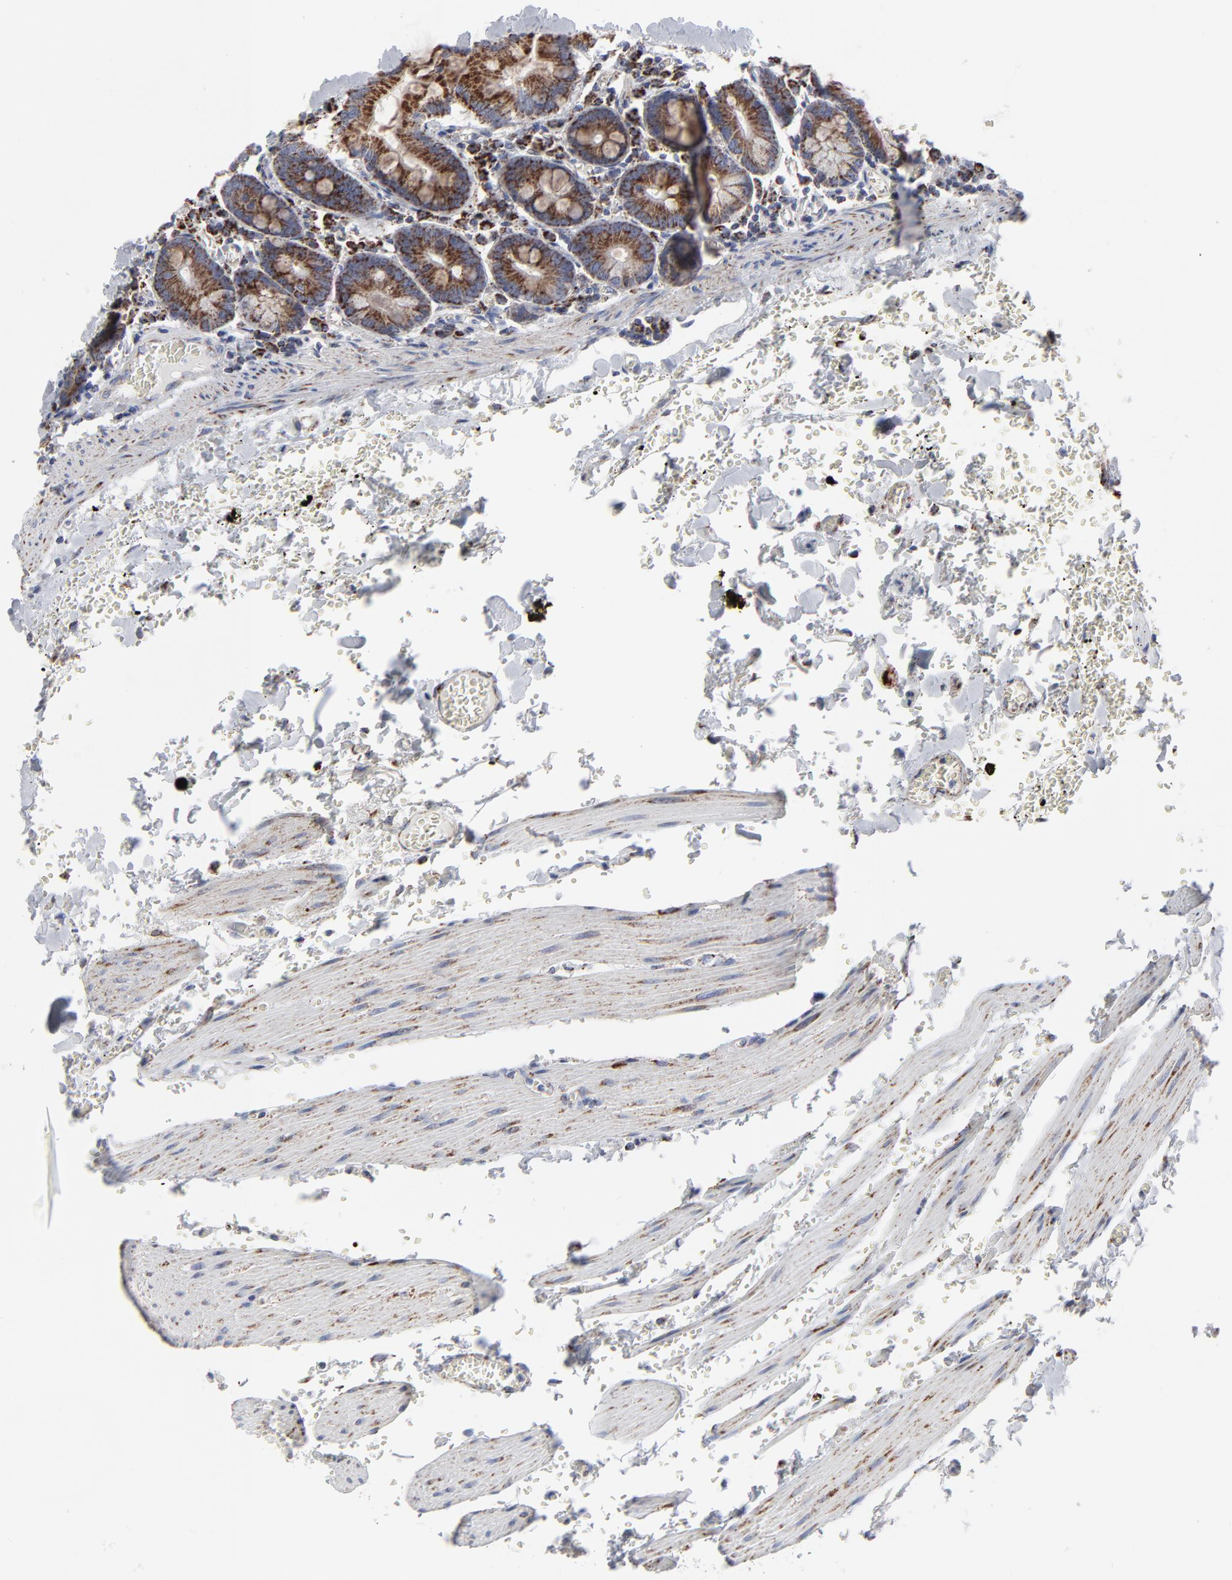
{"staining": {"intensity": "moderate", "quantity": ">75%", "location": "cytoplasmic/membranous"}, "tissue": "small intestine", "cell_type": "Glandular cells", "image_type": "normal", "snomed": [{"axis": "morphology", "description": "Normal tissue, NOS"}, {"axis": "topography", "description": "Small intestine"}], "caption": "An IHC photomicrograph of benign tissue is shown. Protein staining in brown labels moderate cytoplasmic/membranous positivity in small intestine within glandular cells.", "gene": "TXNRD2", "patient": {"sex": "male", "age": 71}}